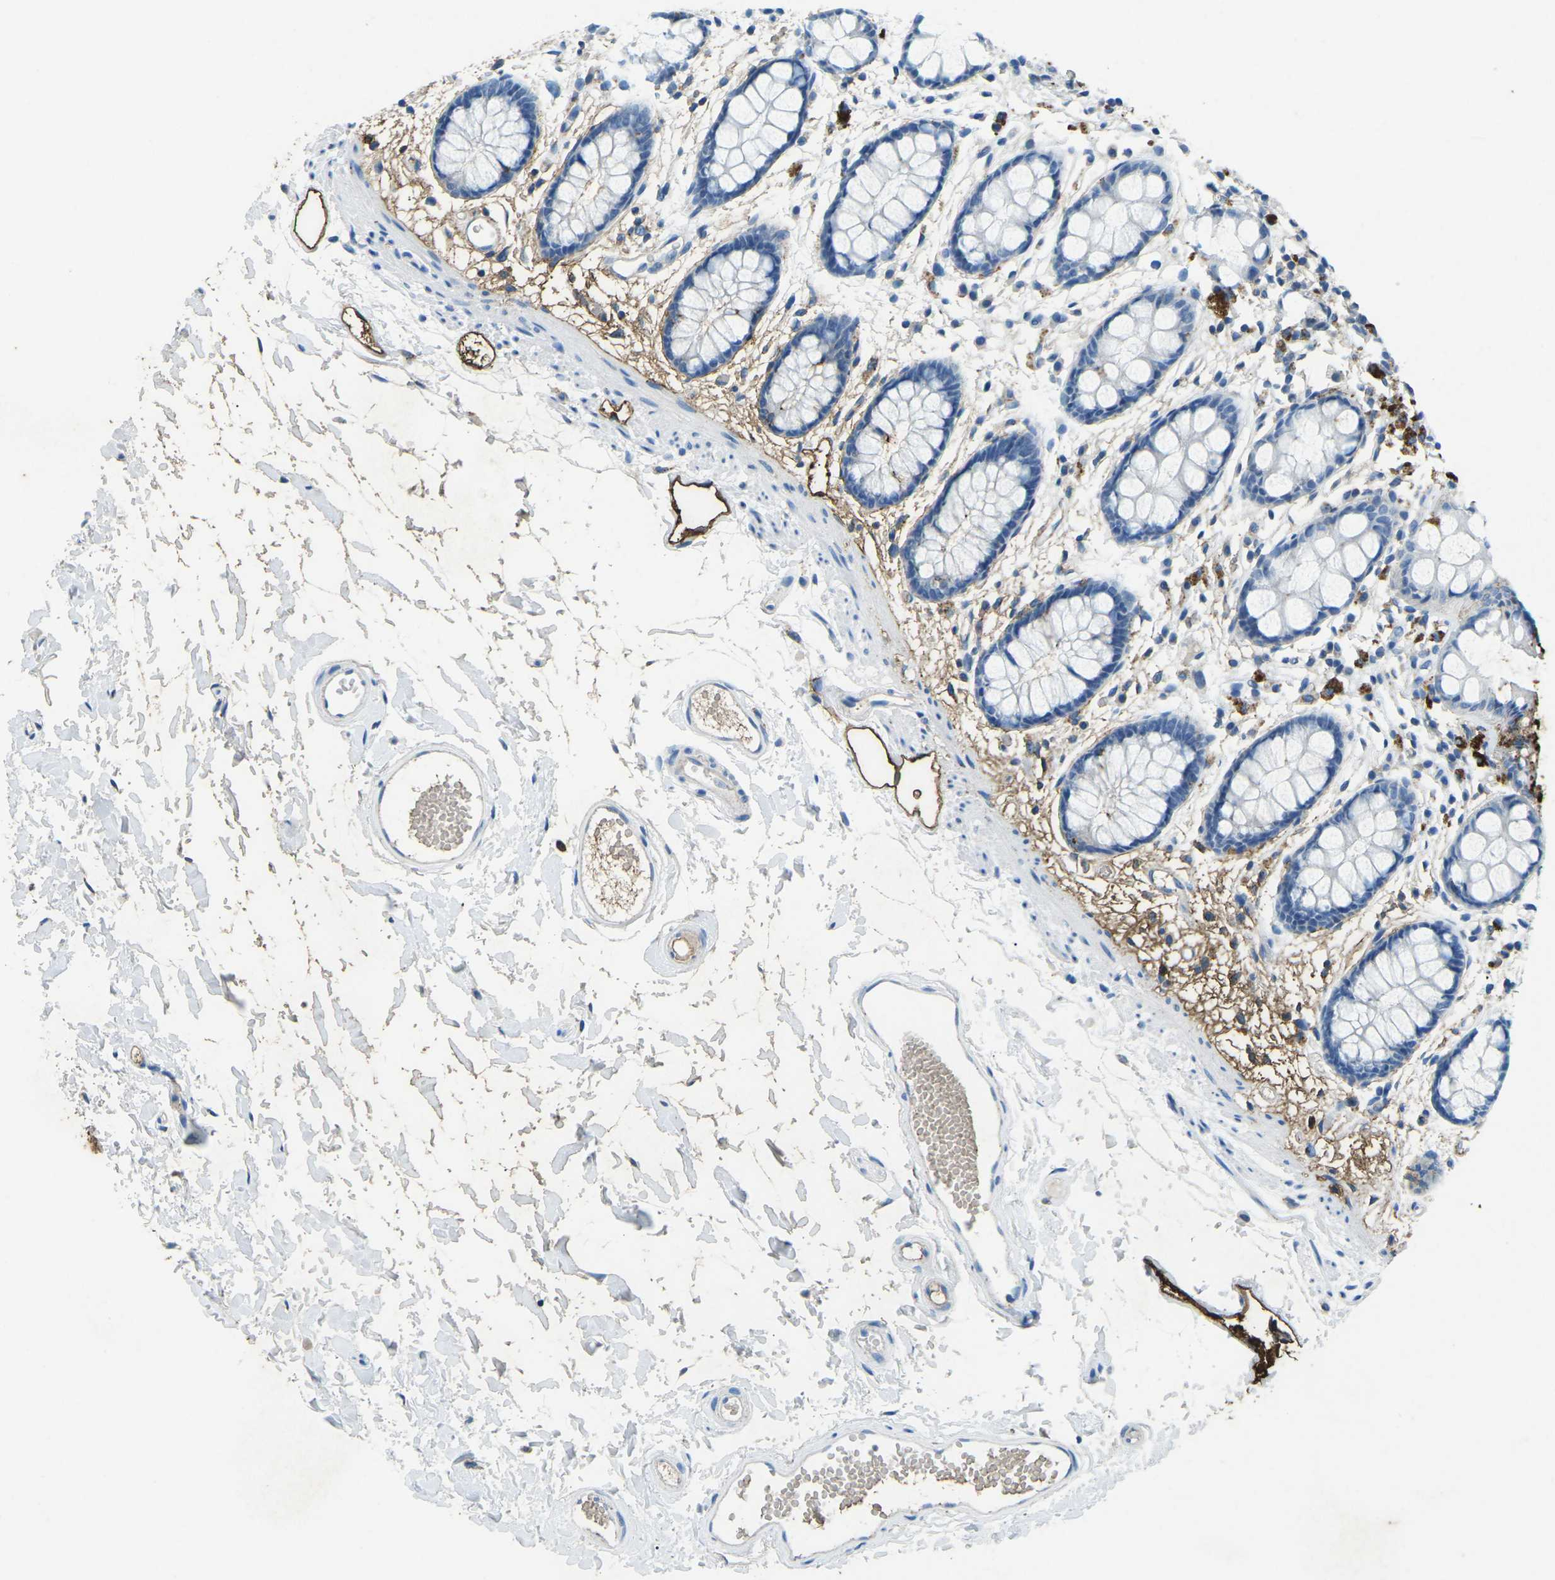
{"staining": {"intensity": "strong", "quantity": "<25%", "location": "cytoplasmic/membranous"}, "tissue": "rectum", "cell_type": "Glandular cells", "image_type": "normal", "snomed": [{"axis": "morphology", "description": "Normal tissue, NOS"}, {"axis": "topography", "description": "Rectum"}], "caption": "Protein expression analysis of unremarkable rectum displays strong cytoplasmic/membranous expression in about <25% of glandular cells.", "gene": "CTAGE1", "patient": {"sex": "female", "age": 66}}